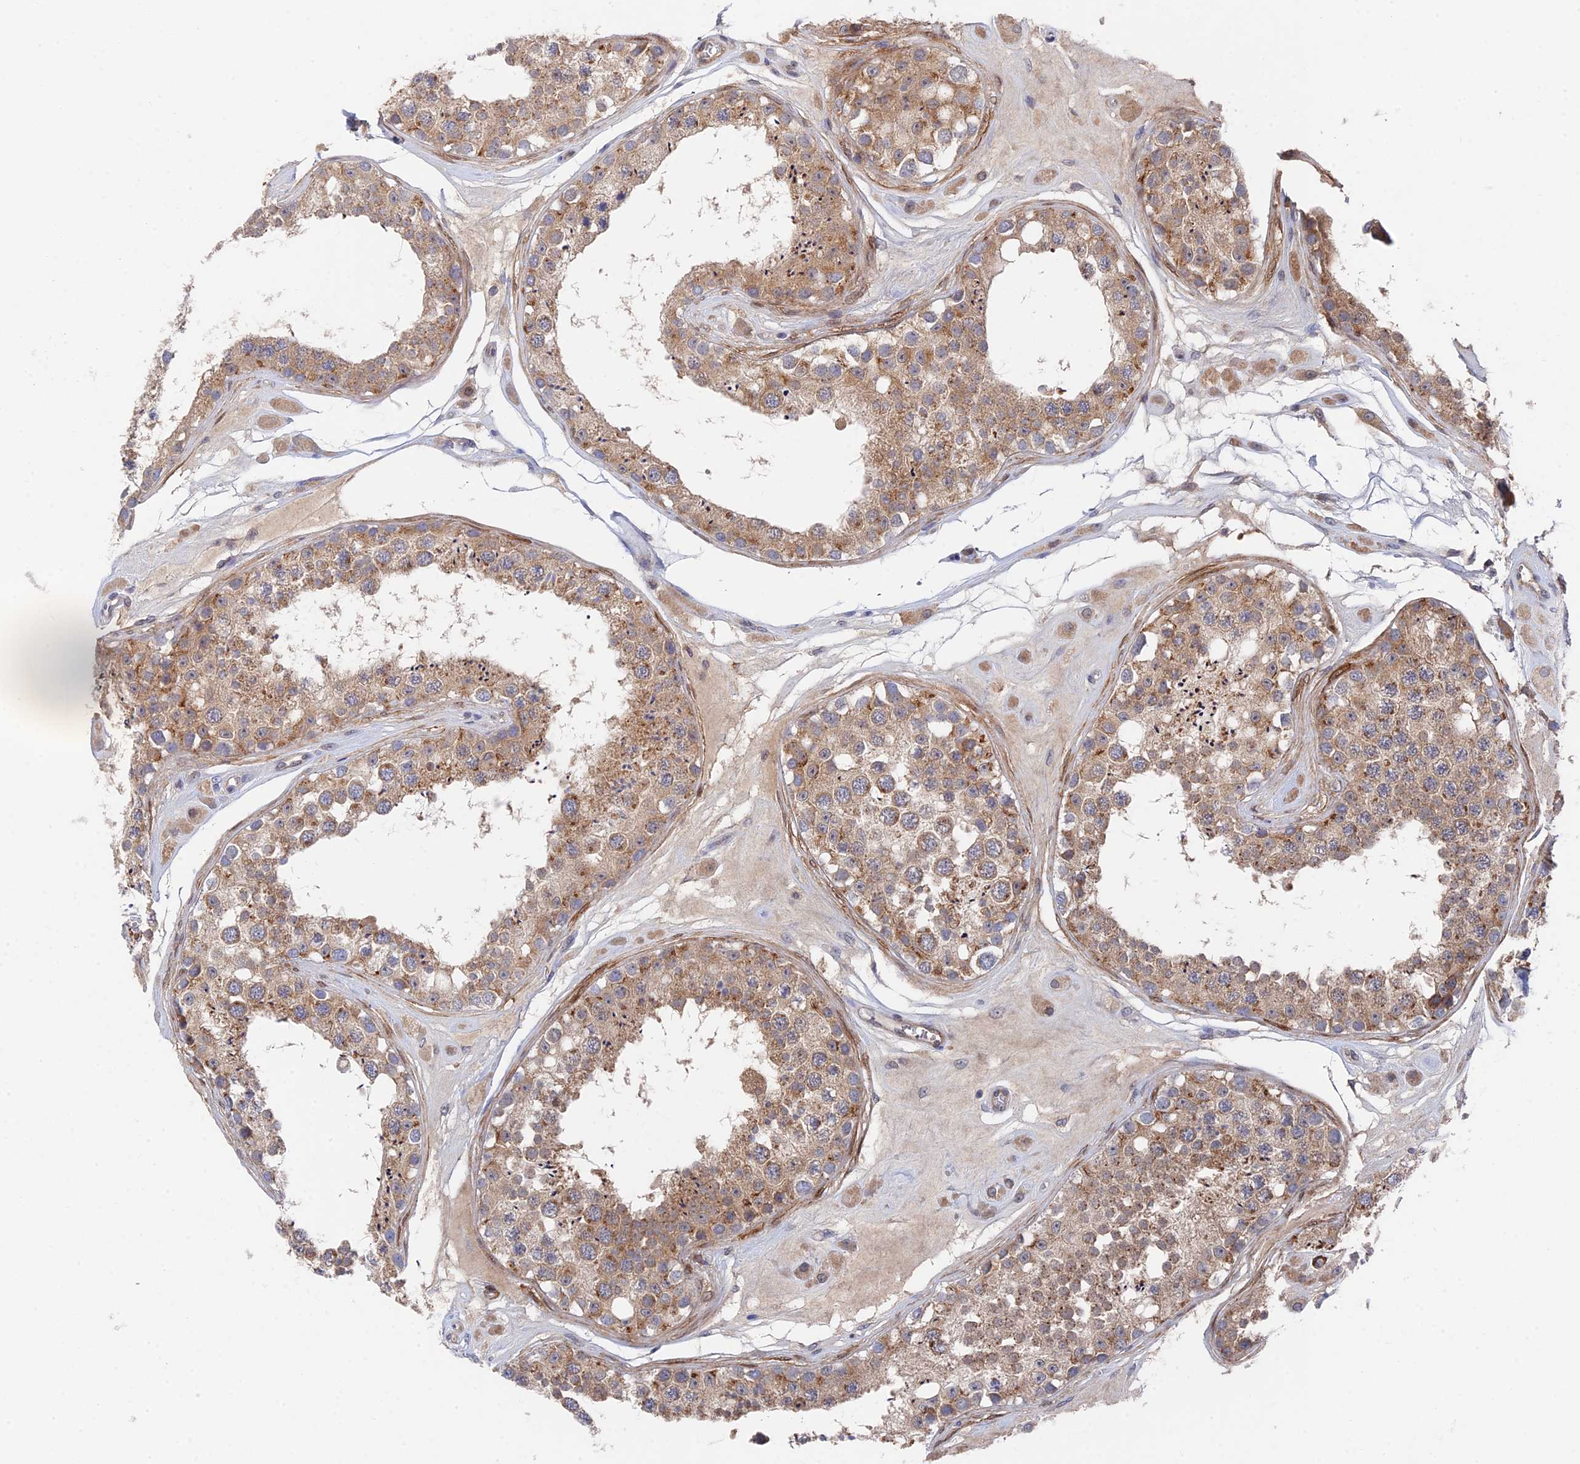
{"staining": {"intensity": "moderate", "quantity": ">75%", "location": "cytoplasmic/membranous"}, "tissue": "testis", "cell_type": "Cells in seminiferous ducts", "image_type": "normal", "snomed": [{"axis": "morphology", "description": "Normal tissue, NOS"}, {"axis": "topography", "description": "Testis"}], "caption": "Immunohistochemical staining of benign human testis demonstrates medium levels of moderate cytoplasmic/membranous positivity in approximately >75% of cells in seminiferous ducts. (DAB = brown stain, brightfield microscopy at high magnification).", "gene": "ZNF320", "patient": {"sex": "male", "age": 25}}